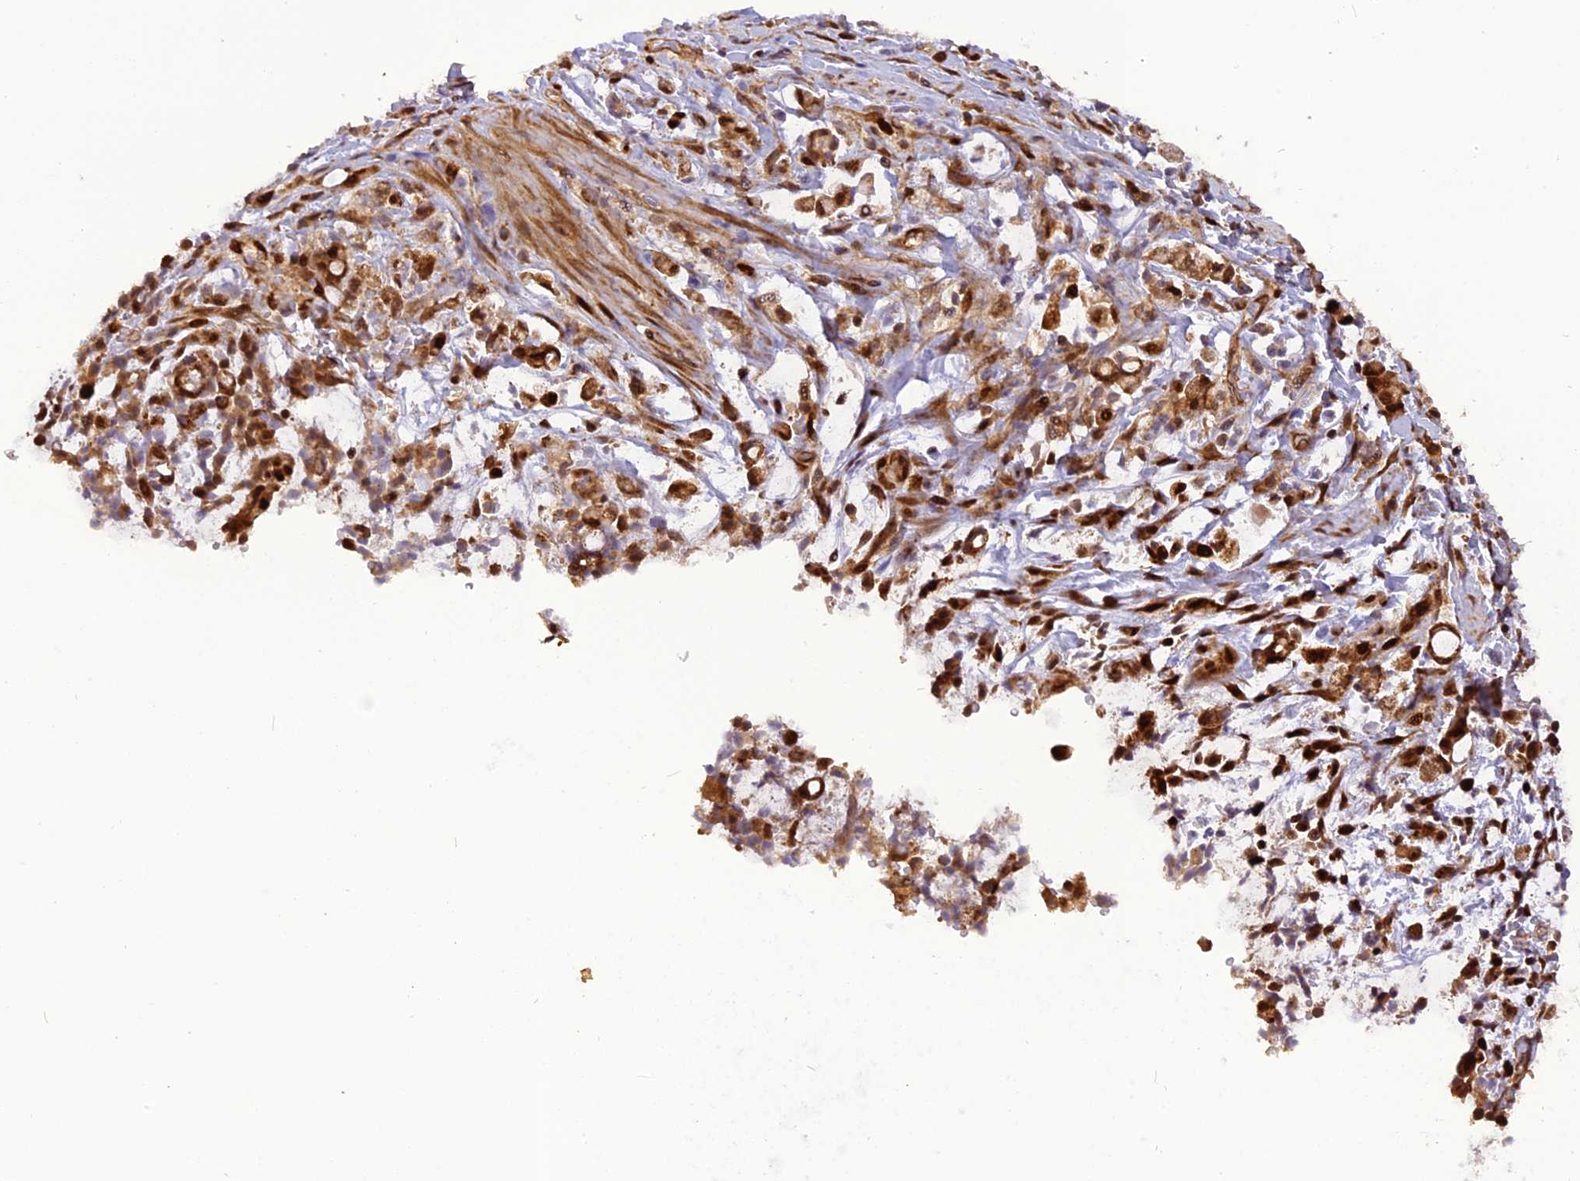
{"staining": {"intensity": "moderate", "quantity": ">75%", "location": "cytoplasmic/membranous,nuclear"}, "tissue": "stomach cancer", "cell_type": "Tumor cells", "image_type": "cancer", "snomed": [{"axis": "morphology", "description": "Adenocarcinoma, NOS"}, {"axis": "topography", "description": "Stomach"}], "caption": "Immunohistochemical staining of human stomach adenocarcinoma displays medium levels of moderate cytoplasmic/membranous and nuclear protein positivity in about >75% of tumor cells.", "gene": "MICALL1", "patient": {"sex": "female", "age": 60}}